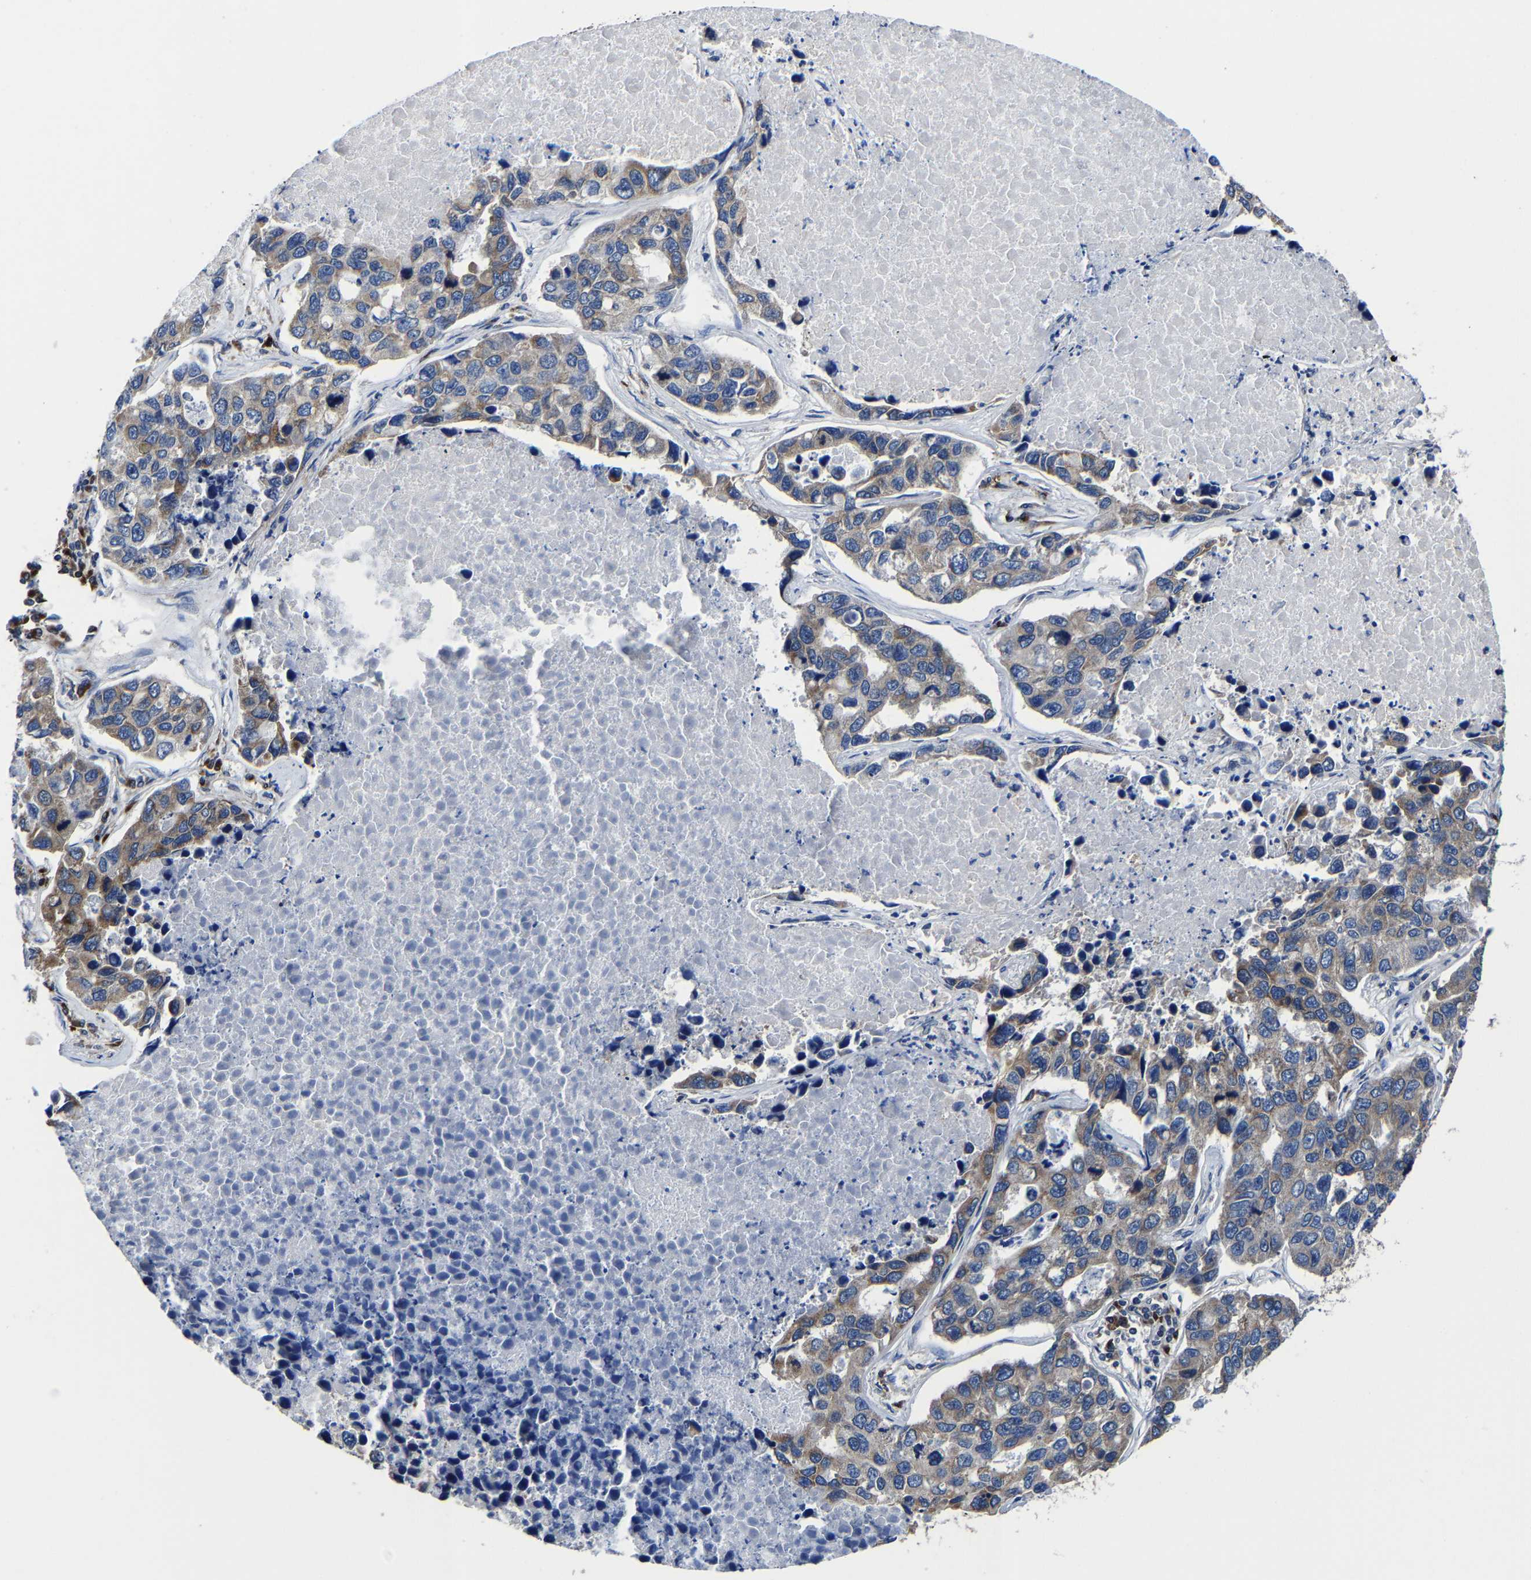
{"staining": {"intensity": "moderate", "quantity": "<25%", "location": "cytoplasmic/membranous"}, "tissue": "lung cancer", "cell_type": "Tumor cells", "image_type": "cancer", "snomed": [{"axis": "morphology", "description": "Adenocarcinoma, NOS"}, {"axis": "topography", "description": "Lung"}], "caption": "The micrograph reveals a brown stain indicating the presence of a protein in the cytoplasmic/membranous of tumor cells in adenocarcinoma (lung).", "gene": "EBAG9", "patient": {"sex": "male", "age": 64}}